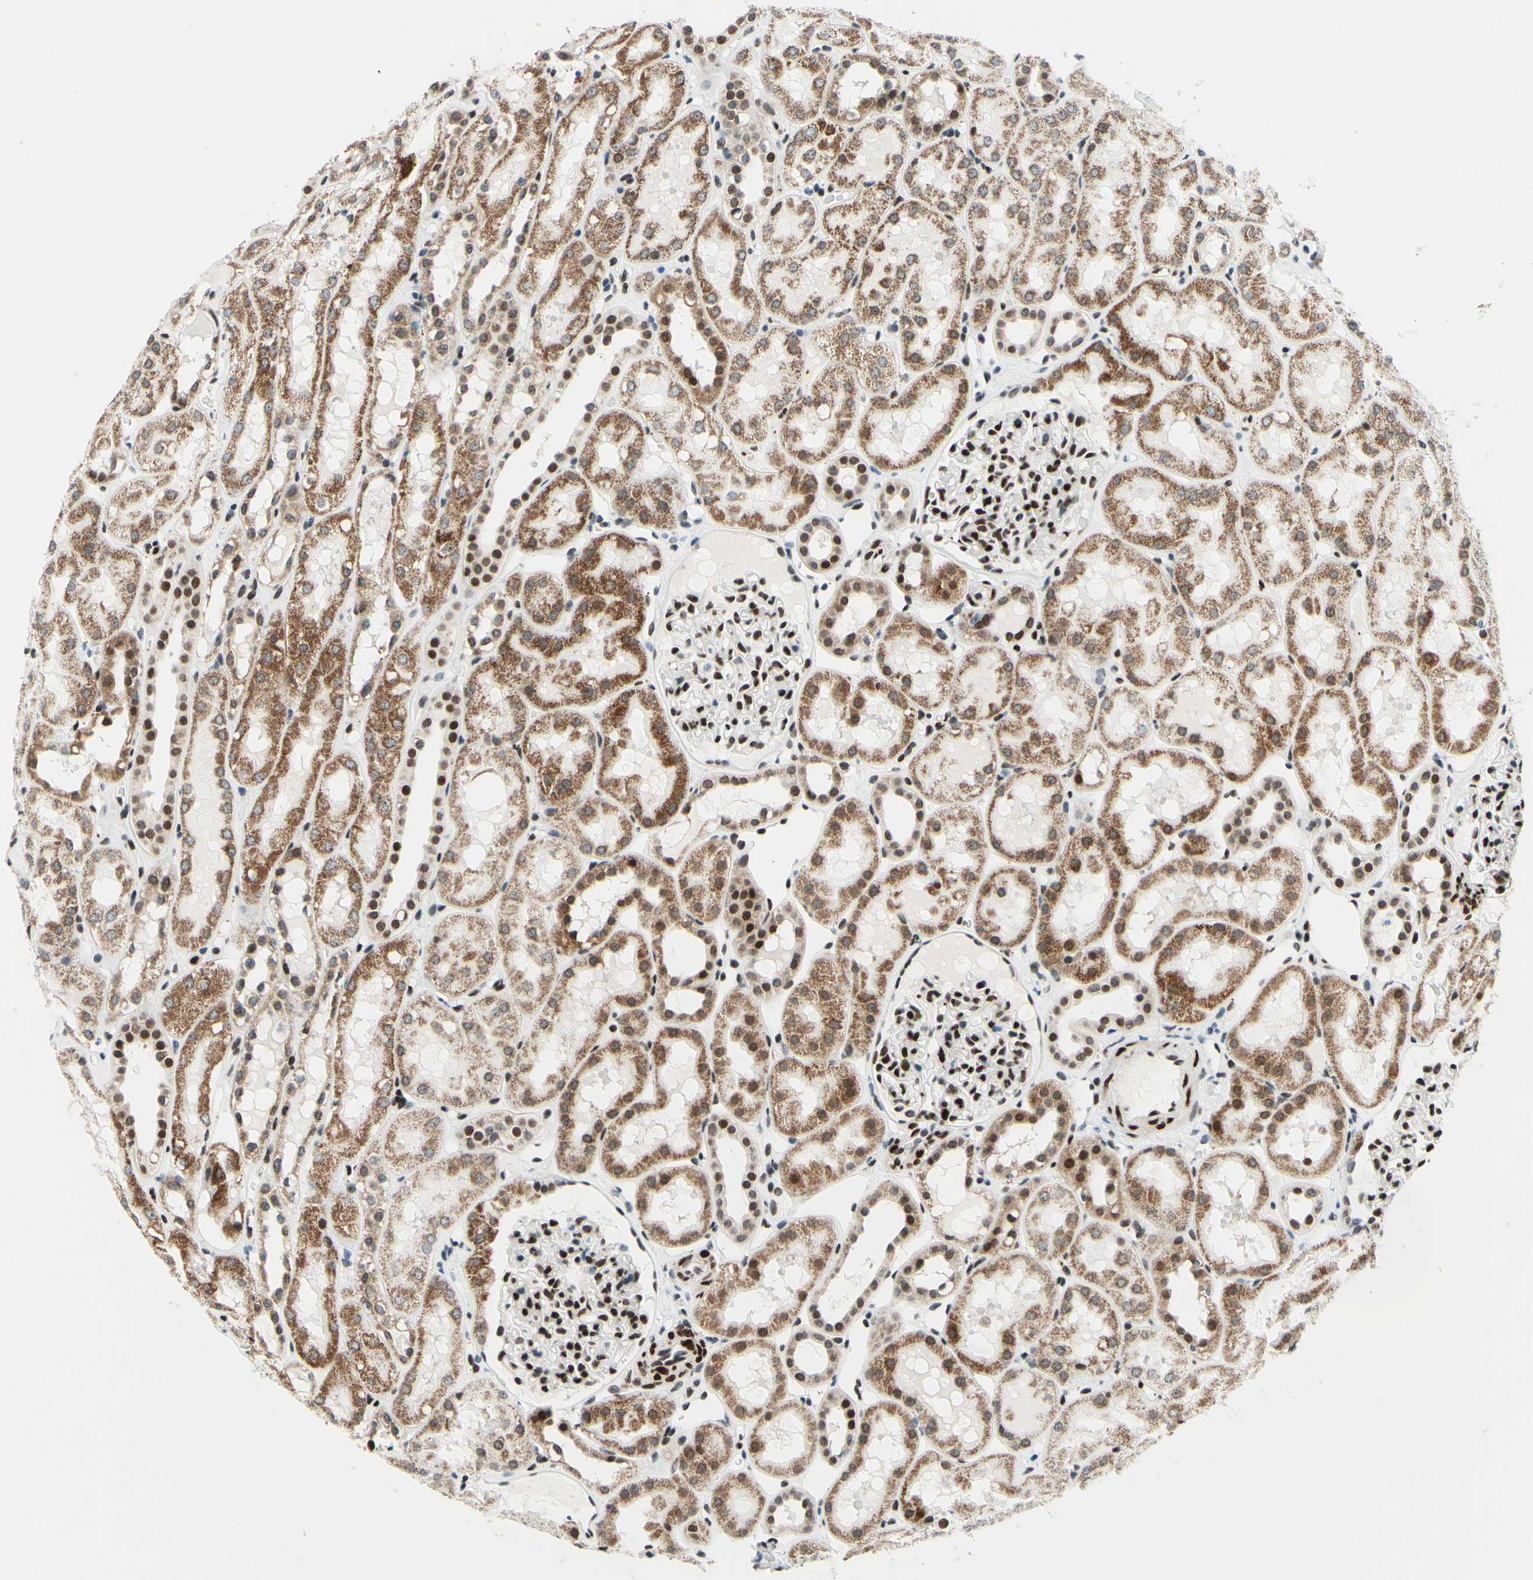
{"staining": {"intensity": "moderate", "quantity": ">75%", "location": "nuclear"}, "tissue": "kidney", "cell_type": "Cells in glomeruli", "image_type": "normal", "snomed": [{"axis": "morphology", "description": "Normal tissue, NOS"}, {"axis": "topography", "description": "Kidney"}, {"axis": "topography", "description": "Urinary bladder"}], "caption": "Immunohistochemical staining of unremarkable kidney displays medium levels of moderate nuclear expression in about >75% of cells in glomeruli. The staining was performed using DAB (3,3'-diaminobenzidine) to visualize the protein expression in brown, while the nuclei were stained in blue with hematoxylin (Magnification: 20x).", "gene": "CBX7", "patient": {"sex": "male", "age": 16}}